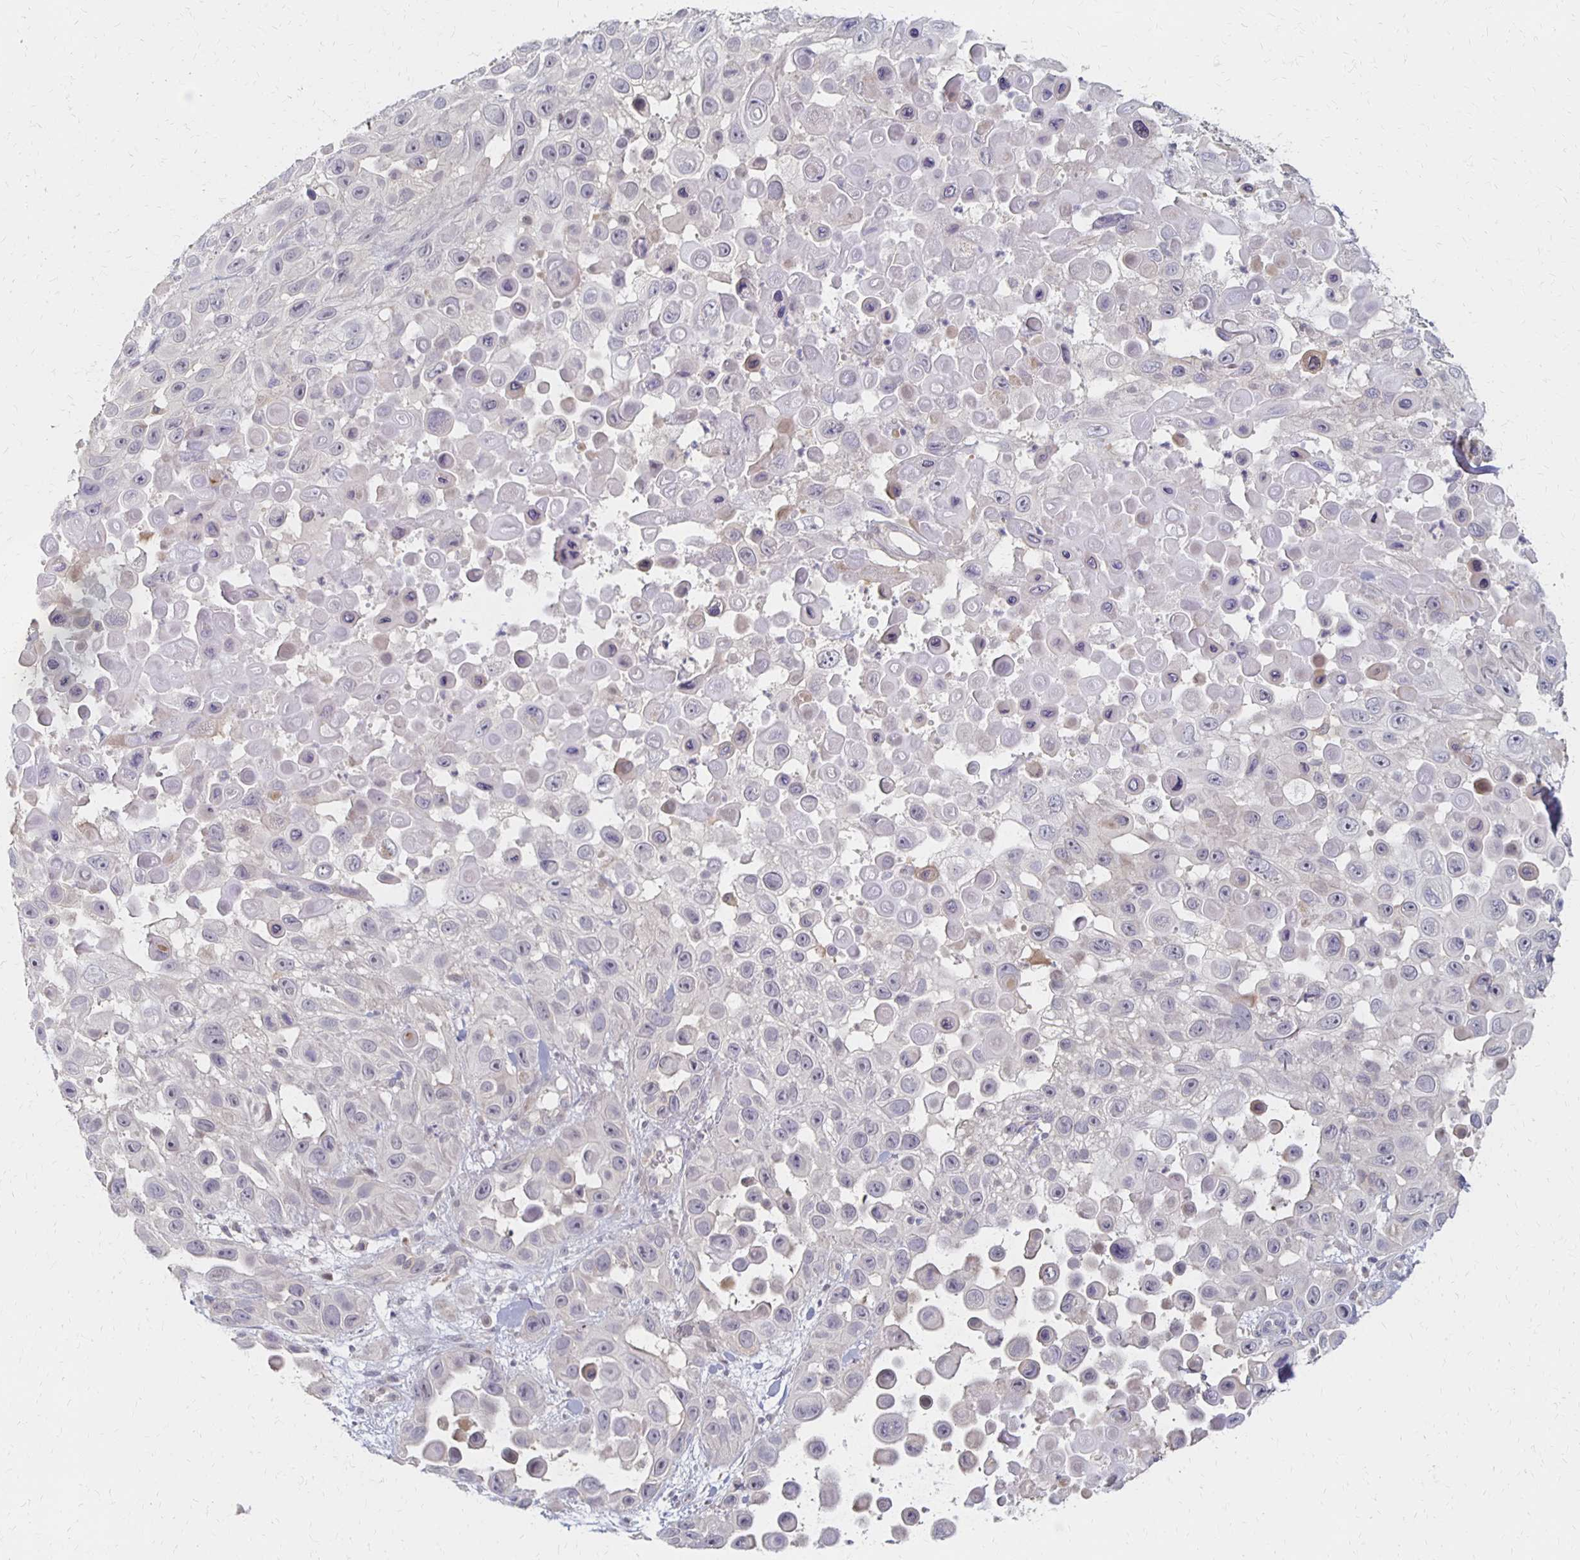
{"staining": {"intensity": "negative", "quantity": "none", "location": "none"}, "tissue": "skin cancer", "cell_type": "Tumor cells", "image_type": "cancer", "snomed": [{"axis": "morphology", "description": "Squamous cell carcinoma, NOS"}, {"axis": "topography", "description": "Skin"}], "caption": "Immunohistochemistry (IHC) micrograph of neoplastic tissue: human squamous cell carcinoma (skin) stained with DAB displays no significant protein positivity in tumor cells.", "gene": "PRKCB", "patient": {"sex": "male", "age": 81}}